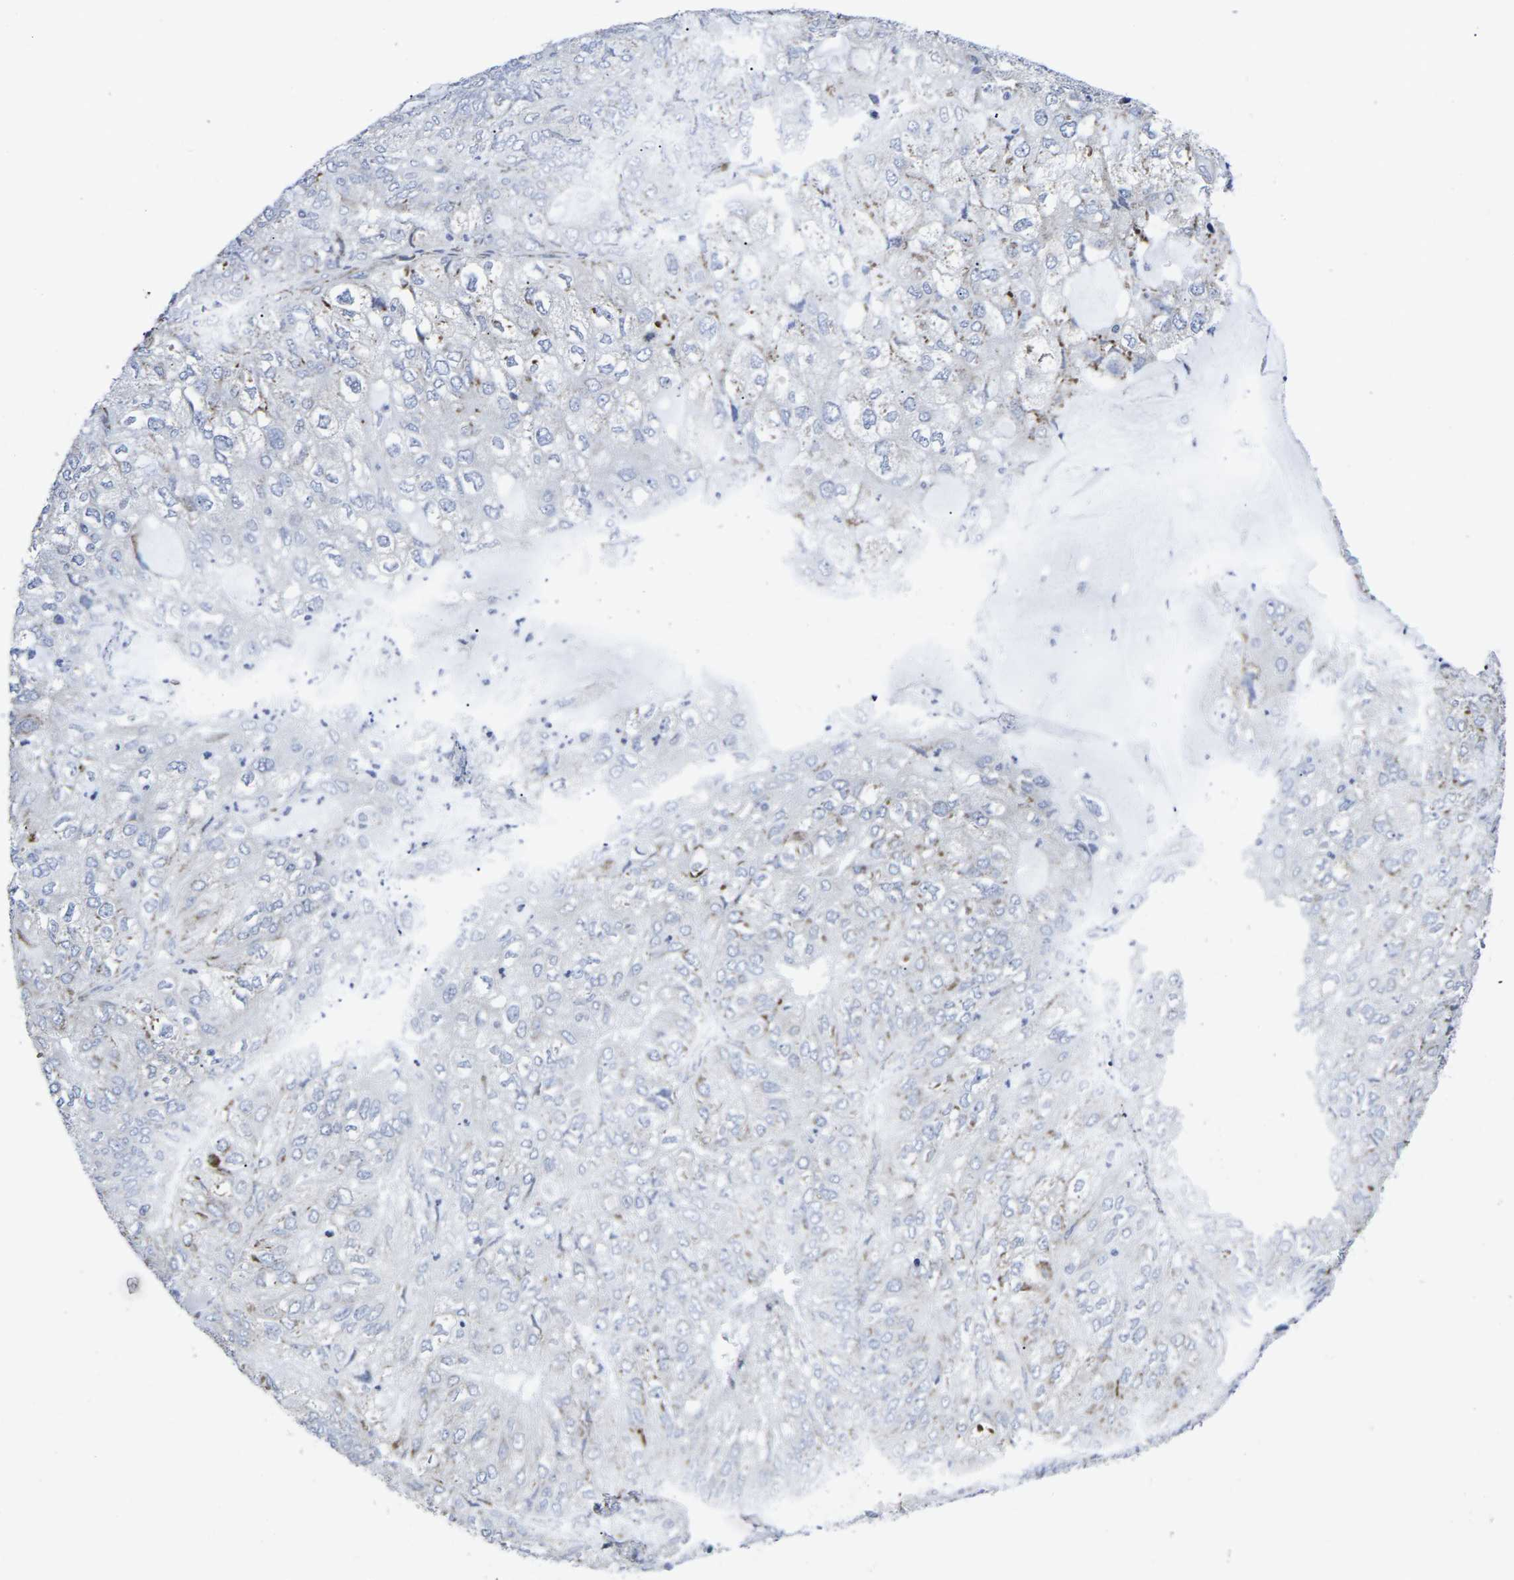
{"staining": {"intensity": "moderate", "quantity": "<25%", "location": "cytoplasmic/membranous"}, "tissue": "endometrial cancer", "cell_type": "Tumor cells", "image_type": "cancer", "snomed": [{"axis": "morphology", "description": "Adenocarcinoma, NOS"}, {"axis": "topography", "description": "Endometrium"}], "caption": "A photomicrograph showing moderate cytoplasmic/membranous positivity in approximately <25% of tumor cells in endometrial adenocarcinoma, as visualized by brown immunohistochemical staining.", "gene": "RPN1", "patient": {"sex": "female", "age": 81}}